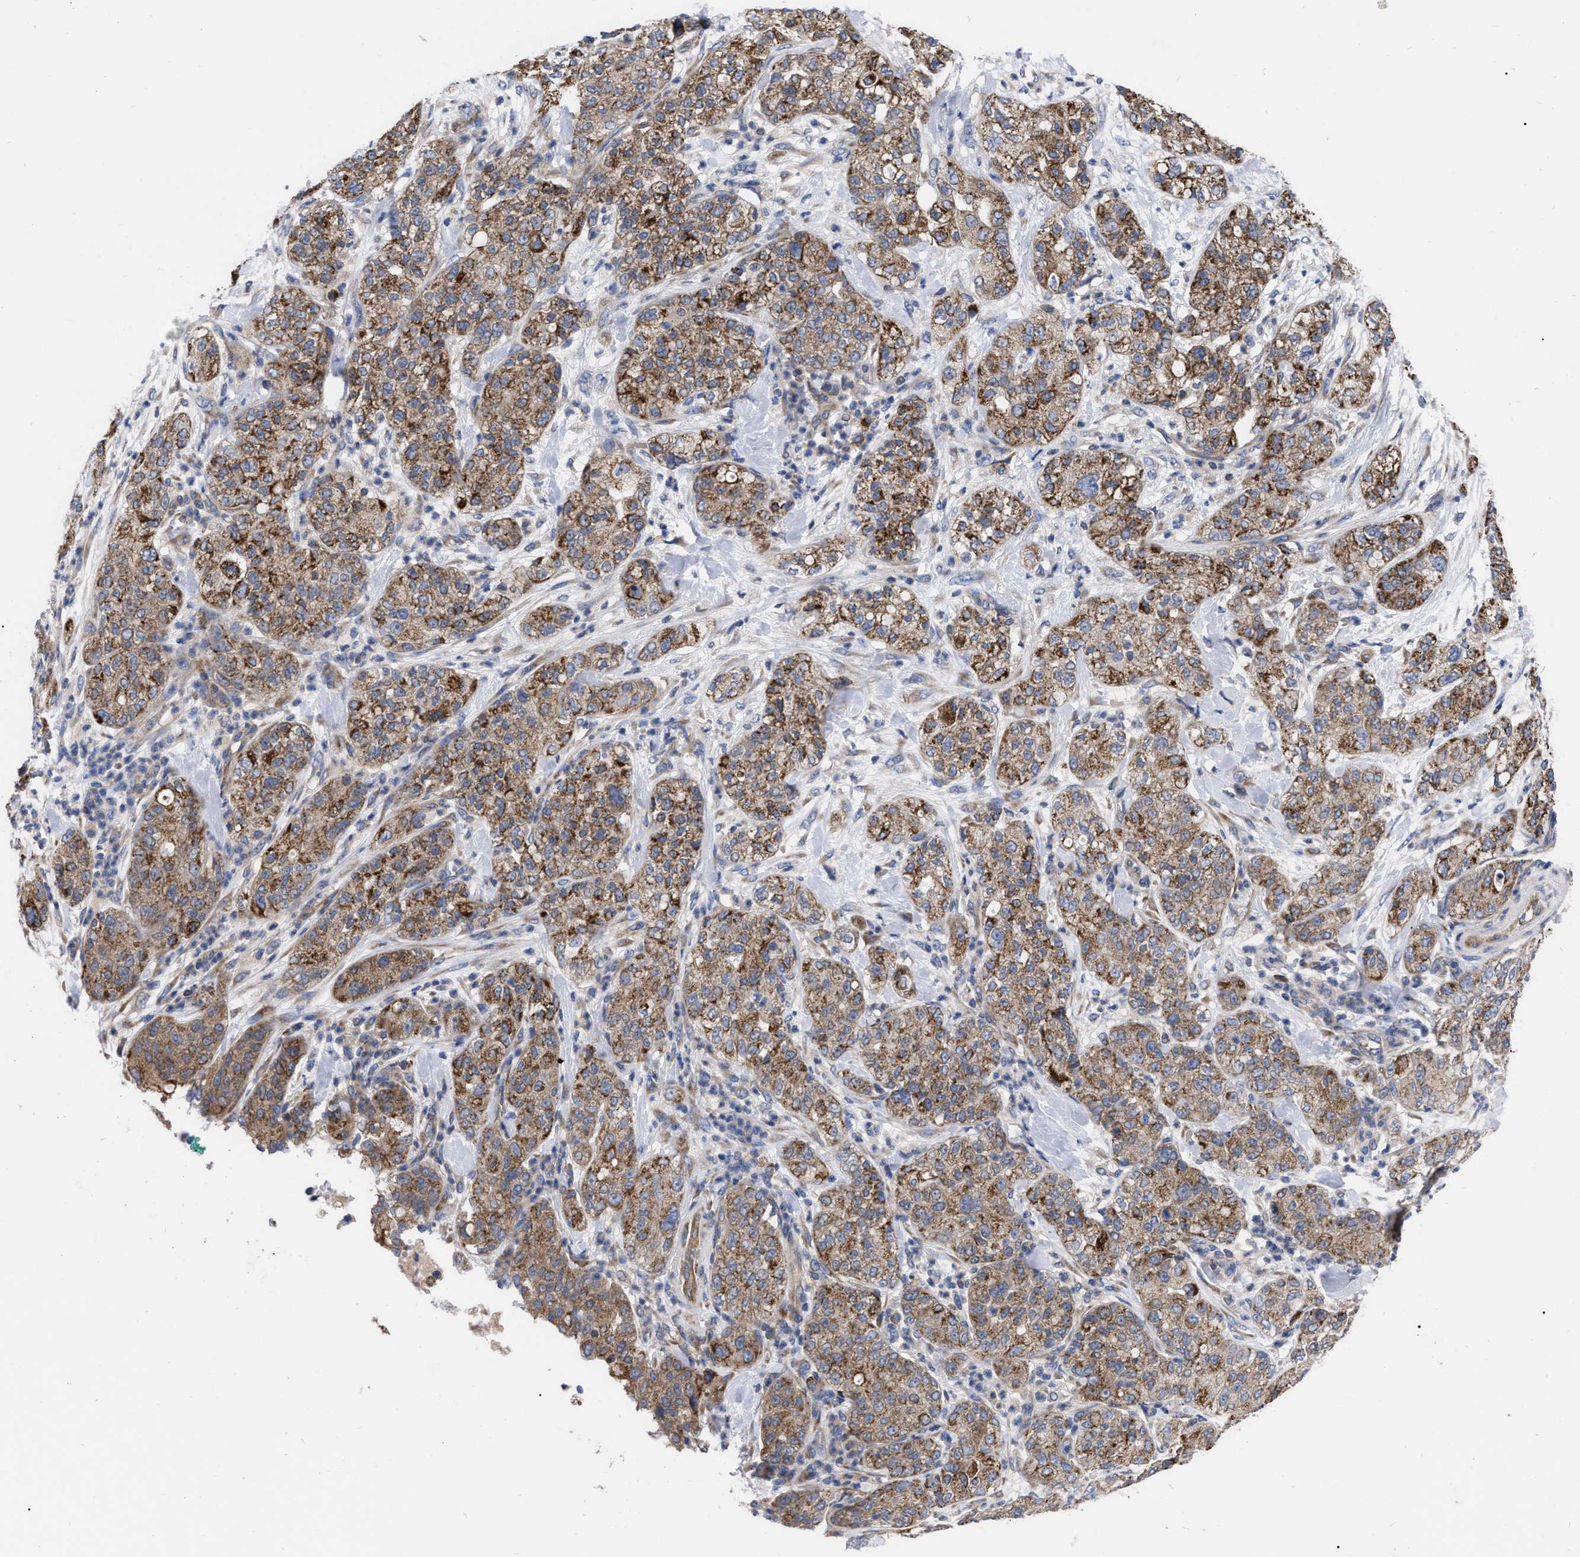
{"staining": {"intensity": "strong", "quantity": ">75%", "location": "cytoplasmic/membranous"}, "tissue": "pancreatic cancer", "cell_type": "Tumor cells", "image_type": "cancer", "snomed": [{"axis": "morphology", "description": "Adenocarcinoma, NOS"}, {"axis": "topography", "description": "Pancreas"}], "caption": "A high amount of strong cytoplasmic/membranous staining is identified in about >75% of tumor cells in pancreatic adenocarcinoma tissue. (DAB = brown stain, brightfield microscopy at high magnification).", "gene": "CDKN2C", "patient": {"sex": "female", "age": 78}}